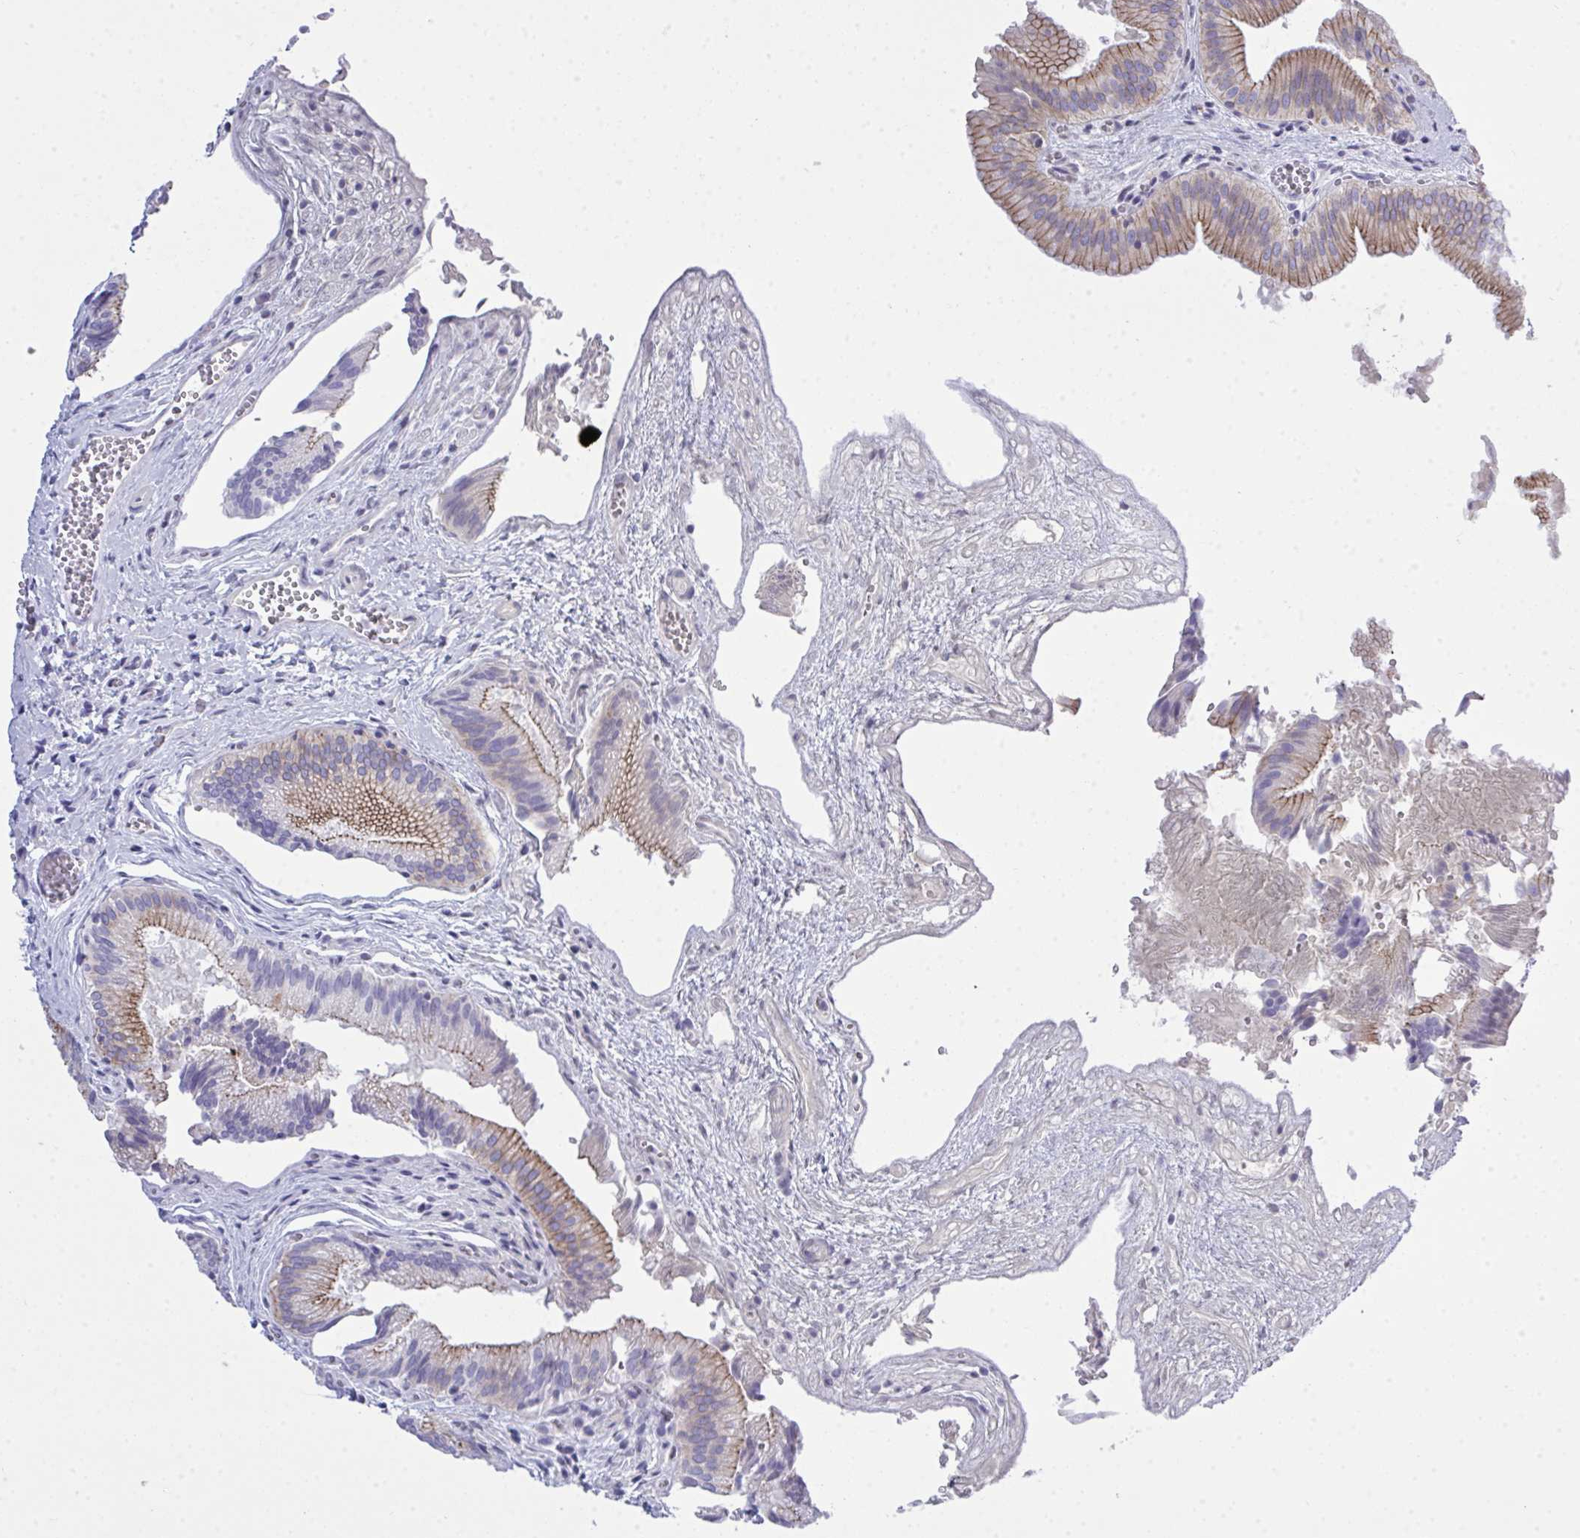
{"staining": {"intensity": "moderate", "quantity": ">75%", "location": "cytoplasmic/membranous"}, "tissue": "gallbladder", "cell_type": "Glandular cells", "image_type": "normal", "snomed": [{"axis": "morphology", "description": "Normal tissue, NOS"}, {"axis": "topography", "description": "Gallbladder"}], "caption": "This image shows benign gallbladder stained with IHC to label a protein in brown. The cytoplasmic/membranous of glandular cells show moderate positivity for the protein. Nuclei are counter-stained blue.", "gene": "GLB1L2", "patient": {"sex": "male", "age": 17}}